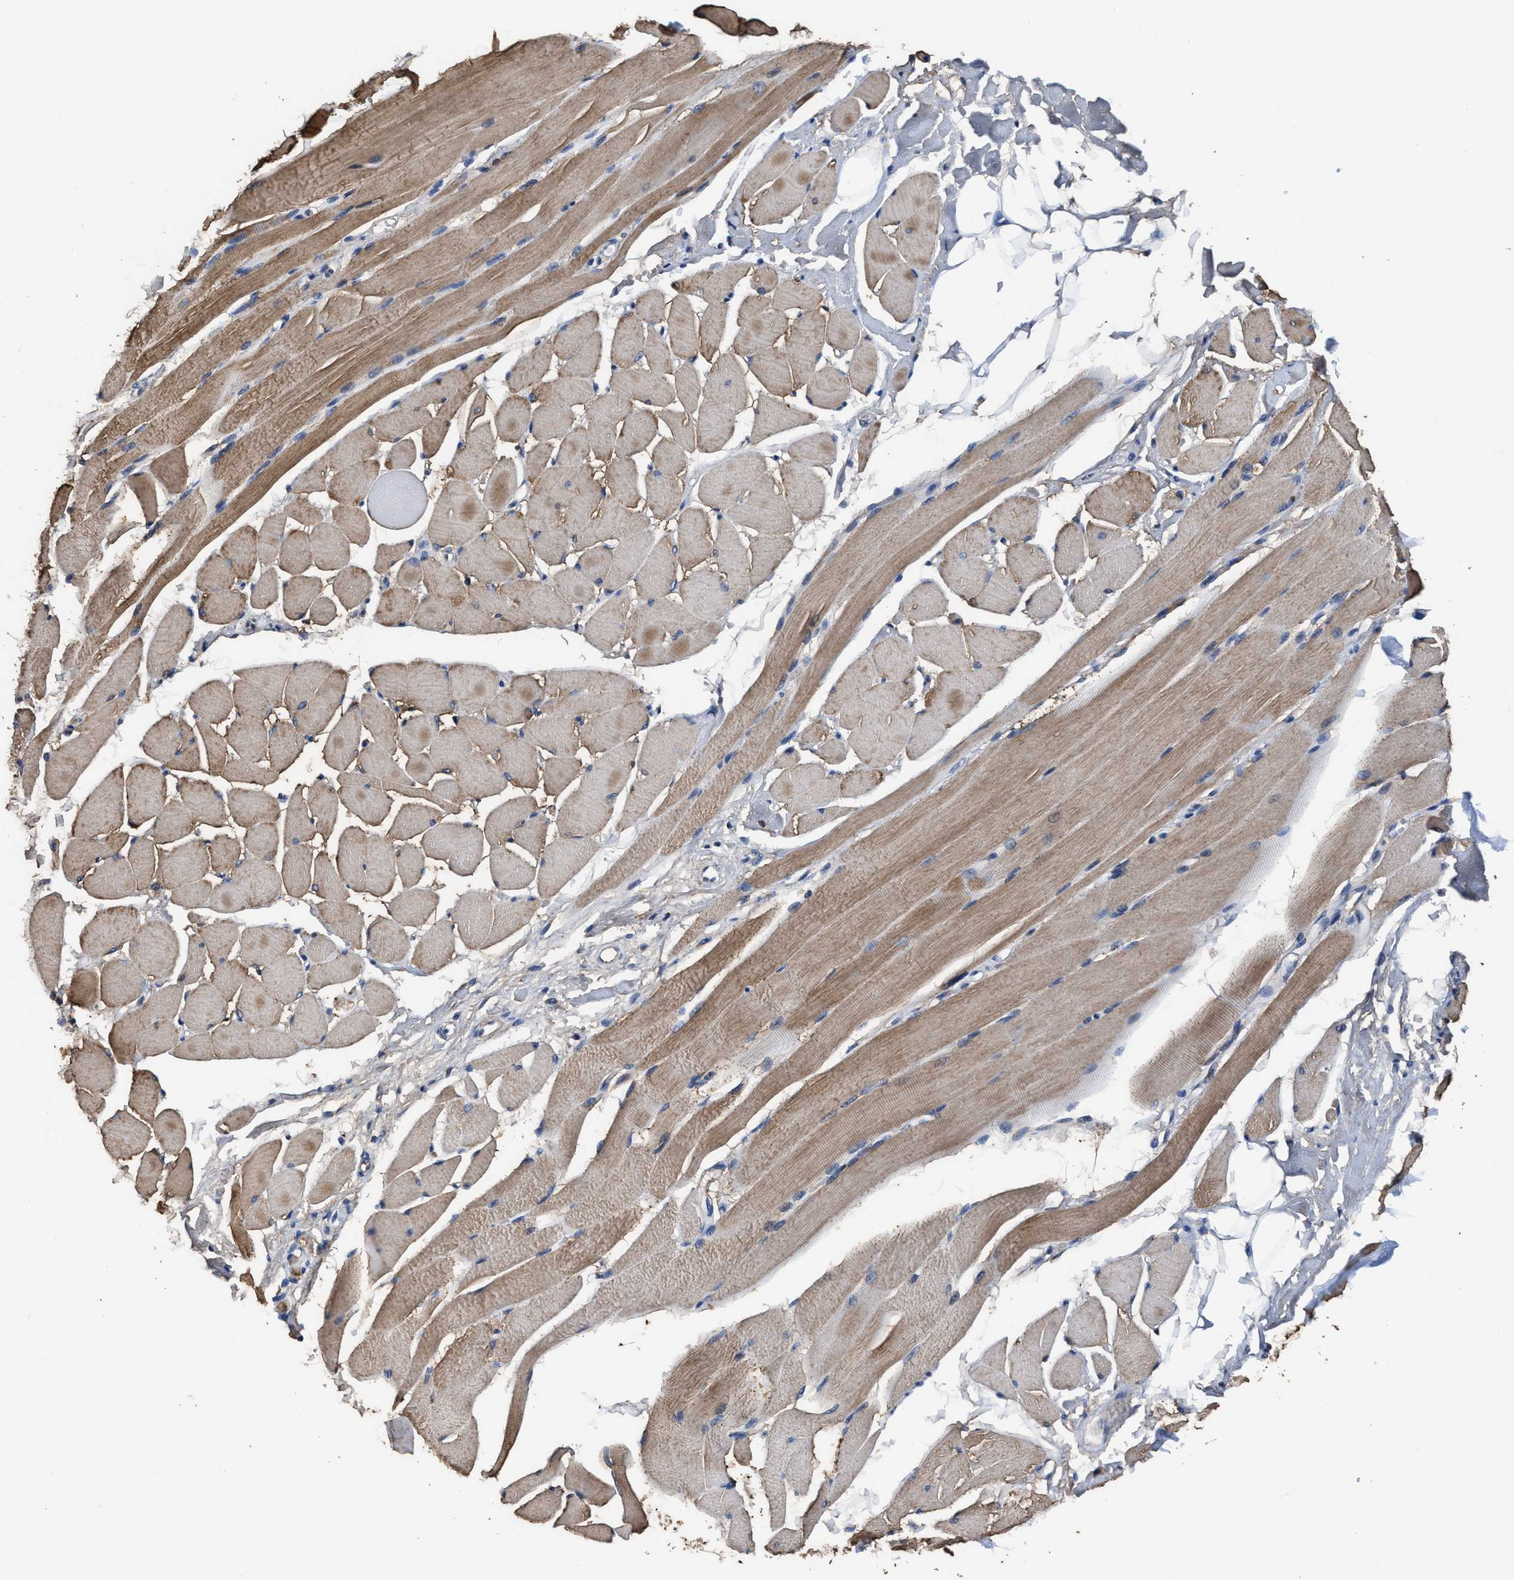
{"staining": {"intensity": "moderate", "quantity": ">75%", "location": "cytoplasmic/membranous"}, "tissue": "skeletal muscle", "cell_type": "Myocytes", "image_type": "normal", "snomed": [{"axis": "morphology", "description": "Normal tissue, NOS"}, {"axis": "topography", "description": "Skeletal muscle"}, {"axis": "topography", "description": "Peripheral nerve tissue"}], "caption": "Human skeletal muscle stained with a brown dye displays moderate cytoplasmic/membranous positive positivity in approximately >75% of myocytes.", "gene": "TMEM30A", "patient": {"sex": "female", "age": 84}}